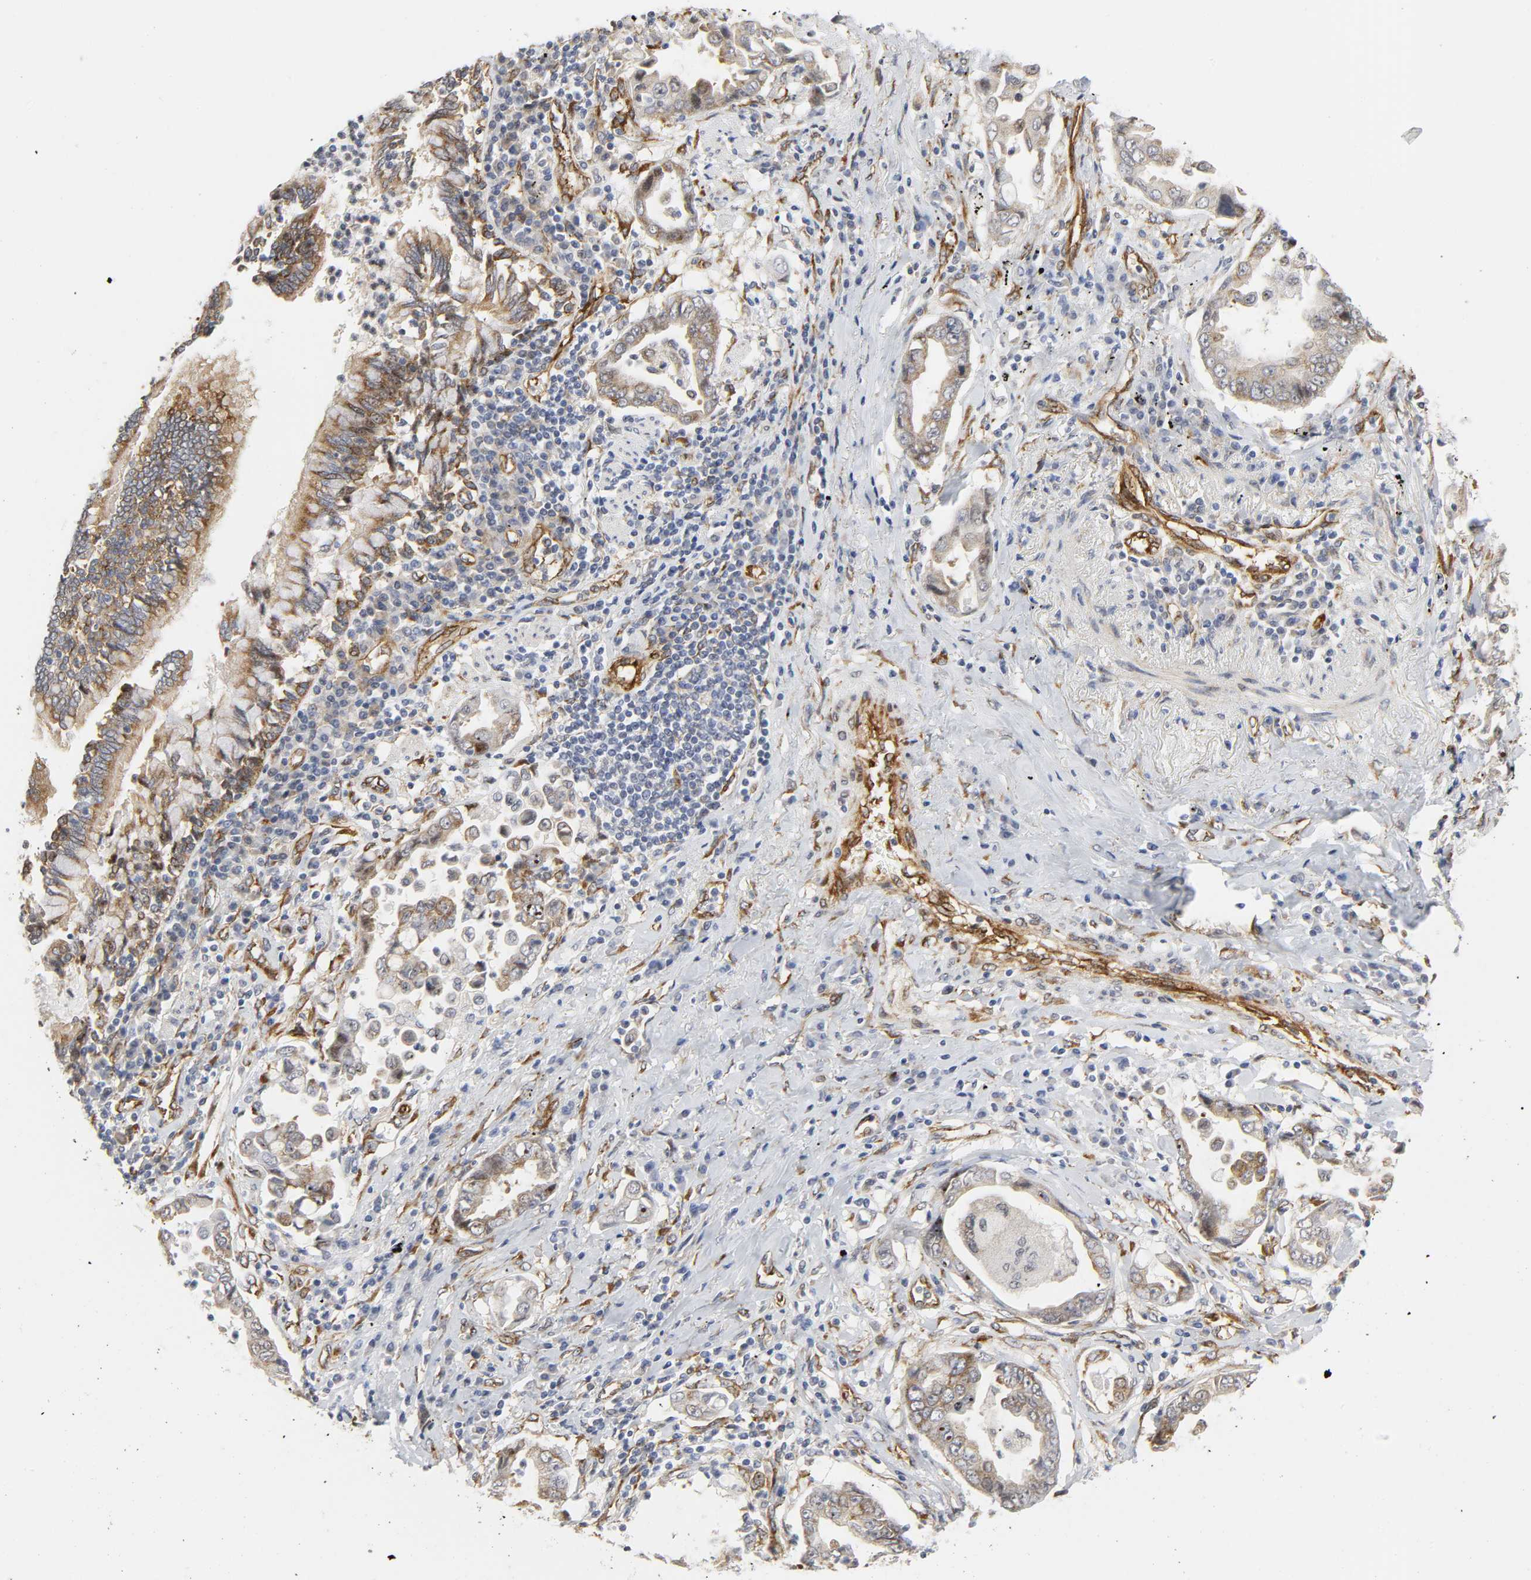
{"staining": {"intensity": "weak", "quantity": ">75%", "location": "cytoplasmic/membranous"}, "tissue": "lung cancer", "cell_type": "Tumor cells", "image_type": "cancer", "snomed": [{"axis": "morphology", "description": "Normal tissue, NOS"}, {"axis": "morphology", "description": "Inflammation, NOS"}, {"axis": "morphology", "description": "Adenocarcinoma, NOS"}, {"axis": "topography", "description": "Lung"}], "caption": "Immunohistochemical staining of lung cancer demonstrates low levels of weak cytoplasmic/membranous protein staining in about >75% of tumor cells.", "gene": "DOCK1", "patient": {"sex": "female", "age": 64}}